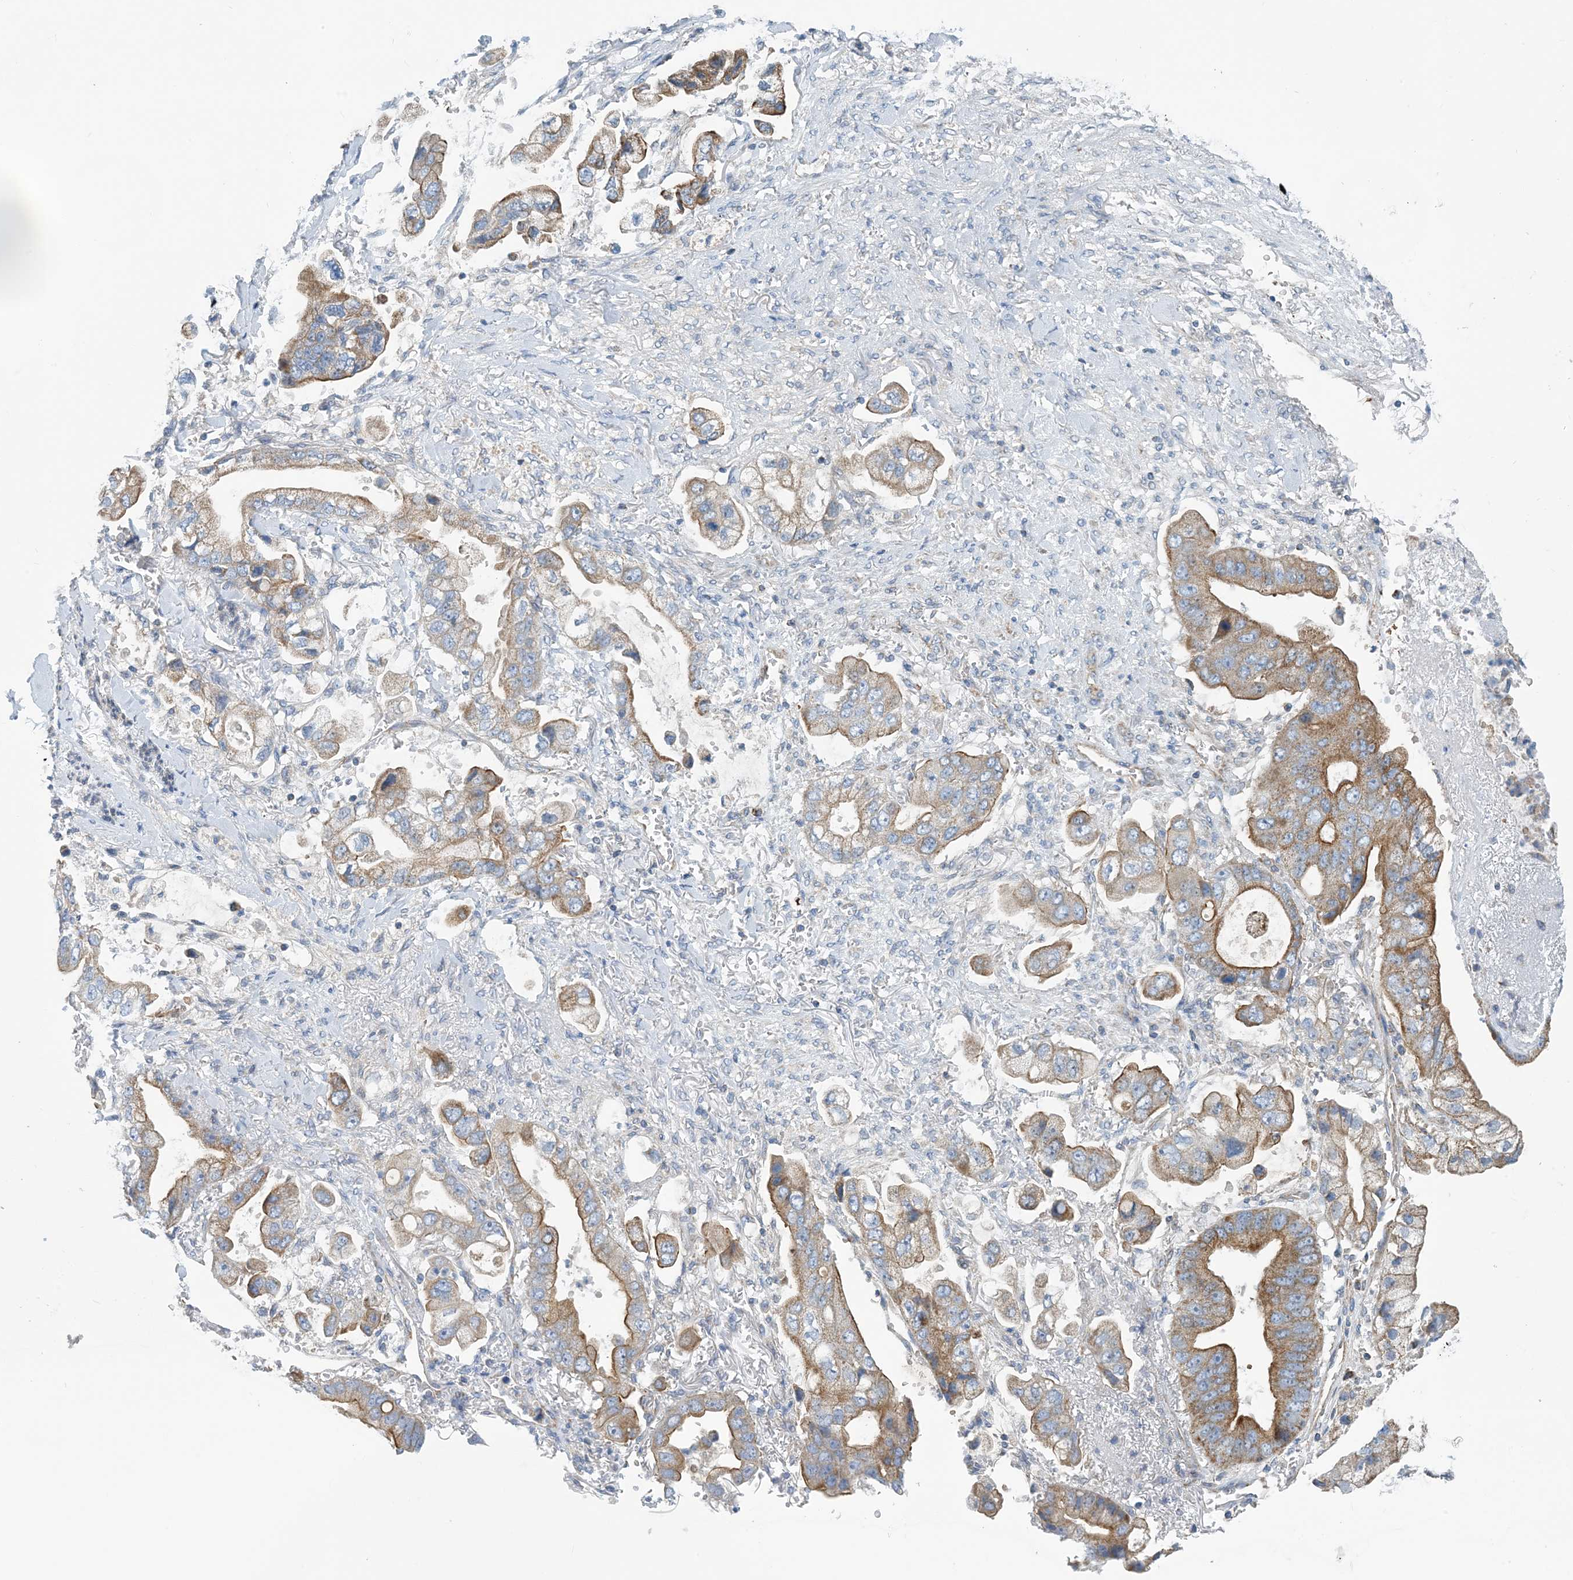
{"staining": {"intensity": "moderate", "quantity": ">75%", "location": "cytoplasmic/membranous"}, "tissue": "stomach cancer", "cell_type": "Tumor cells", "image_type": "cancer", "snomed": [{"axis": "morphology", "description": "Adenocarcinoma, NOS"}, {"axis": "topography", "description": "Stomach"}], "caption": "About >75% of tumor cells in human stomach adenocarcinoma display moderate cytoplasmic/membranous protein staining as visualized by brown immunohistochemical staining.", "gene": "PHOSPHO2", "patient": {"sex": "male", "age": 62}}